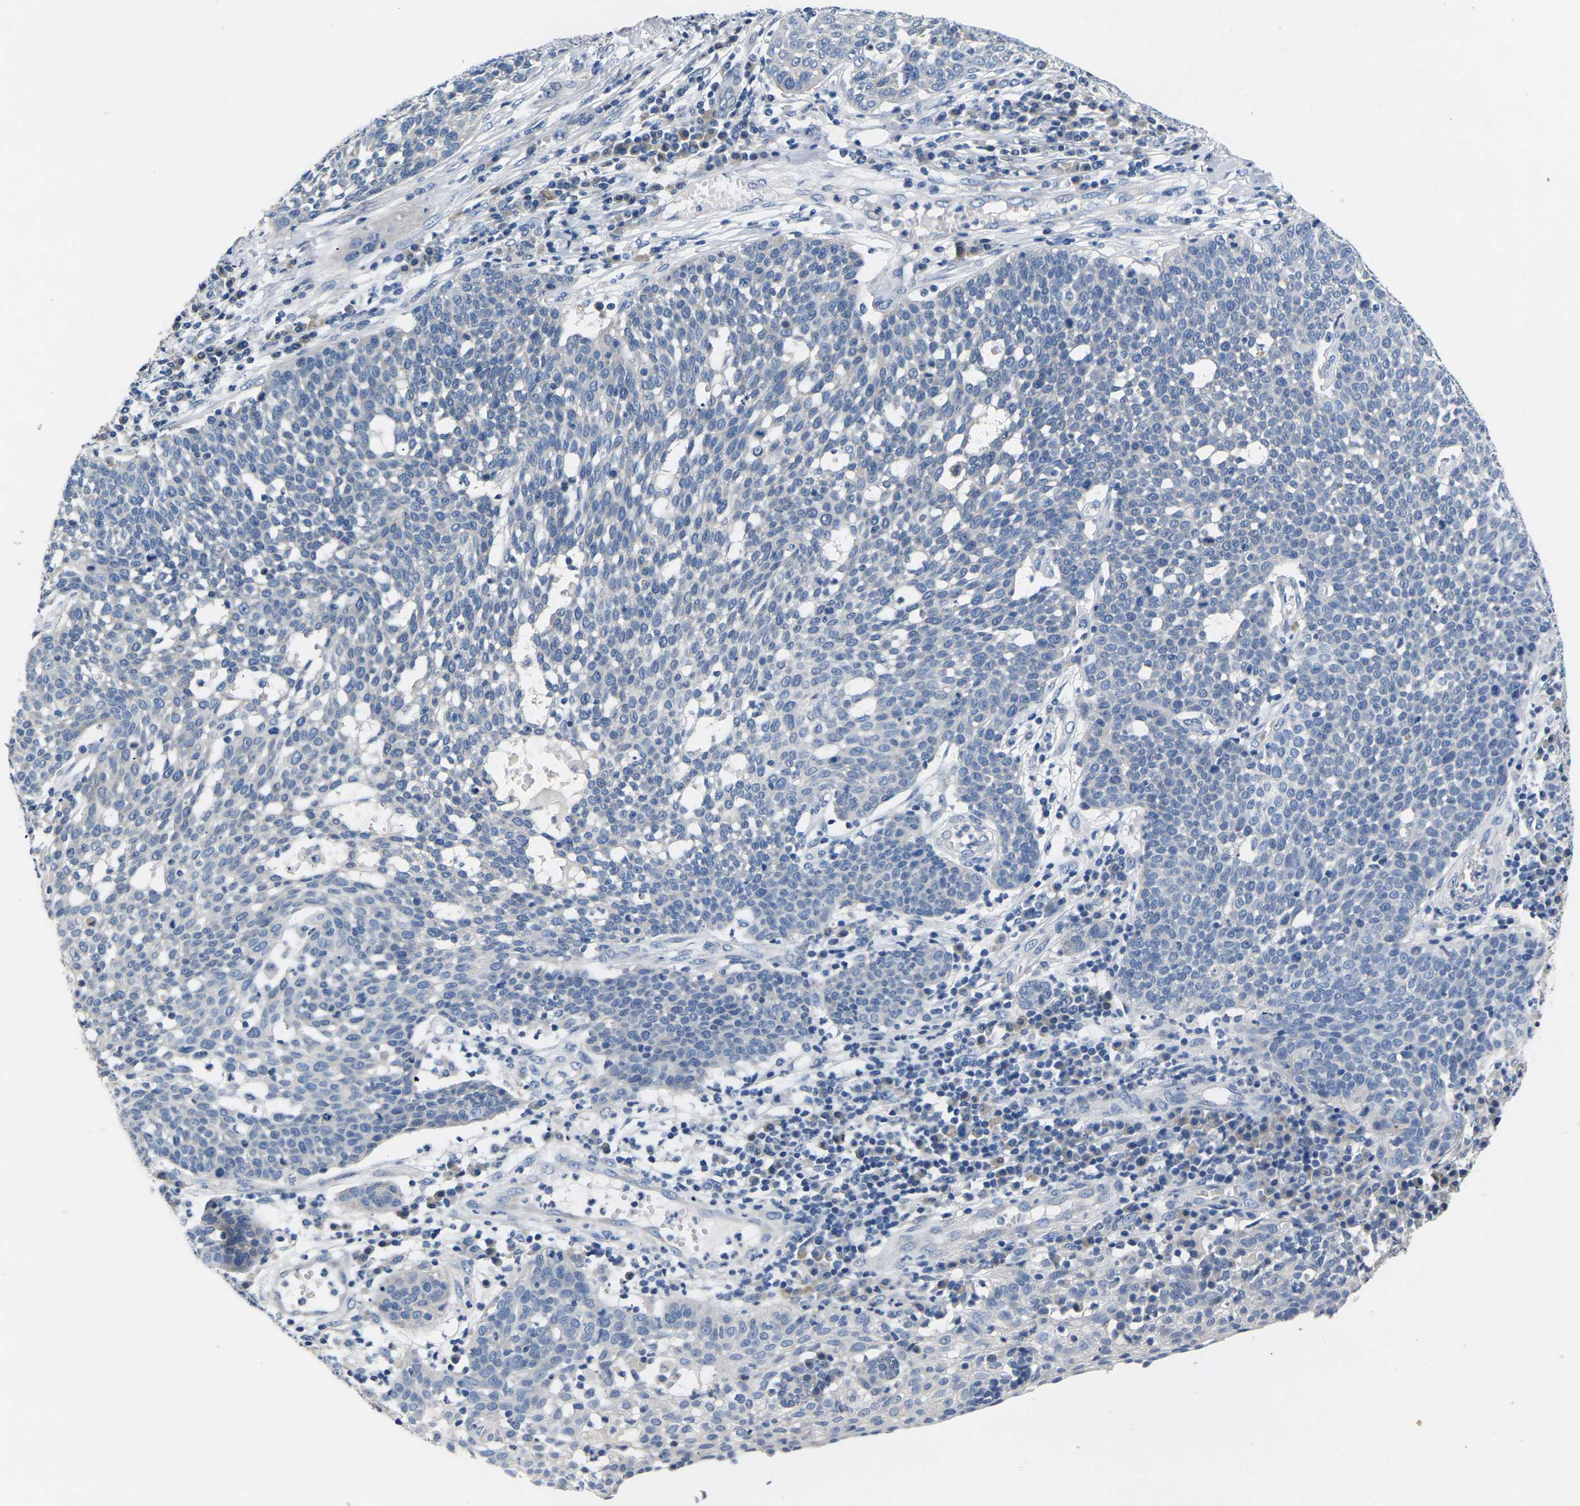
{"staining": {"intensity": "negative", "quantity": "none", "location": "none"}, "tissue": "cervical cancer", "cell_type": "Tumor cells", "image_type": "cancer", "snomed": [{"axis": "morphology", "description": "Squamous cell carcinoma, NOS"}, {"axis": "topography", "description": "Cervix"}], "caption": "DAB immunohistochemical staining of squamous cell carcinoma (cervical) demonstrates no significant staining in tumor cells.", "gene": "NOCT", "patient": {"sex": "female", "age": 34}}